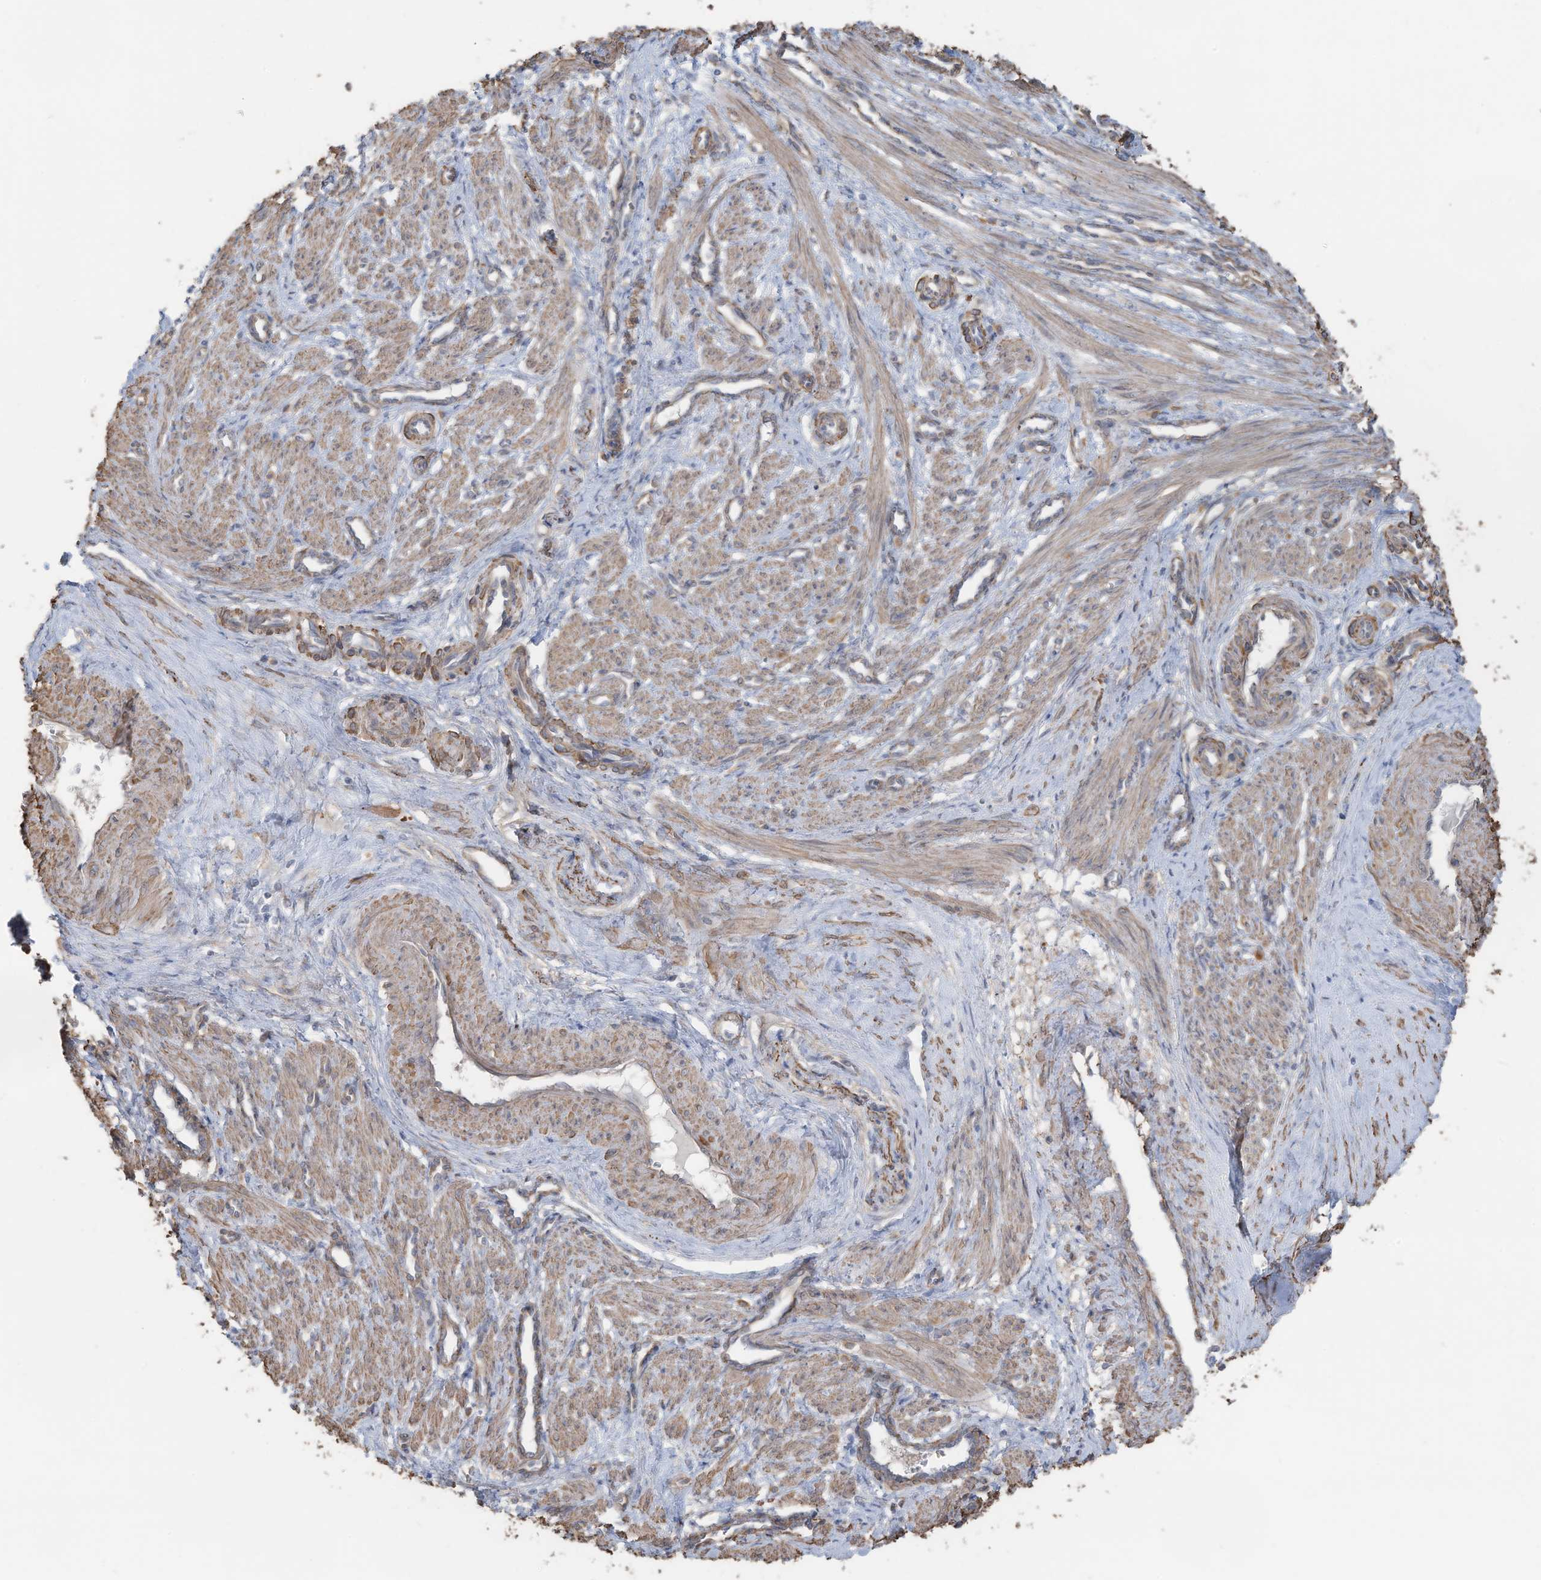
{"staining": {"intensity": "moderate", "quantity": "25%-75%", "location": "cytoplasmic/membranous"}, "tissue": "smooth muscle", "cell_type": "Smooth muscle cells", "image_type": "normal", "snomed": [{"axis": "morphology", "description": "Normal tissue, NOS"}, {"axis": "topography", "description": "Endometrium"}], "caption": "Moderate cytoplasmic/membranous protein expression is identified in approximately 25%-75% of smooth muscle cells in smooth muscle.", "gene": "SLC17A7", "patient": {"sex": "female", "age": 33}}